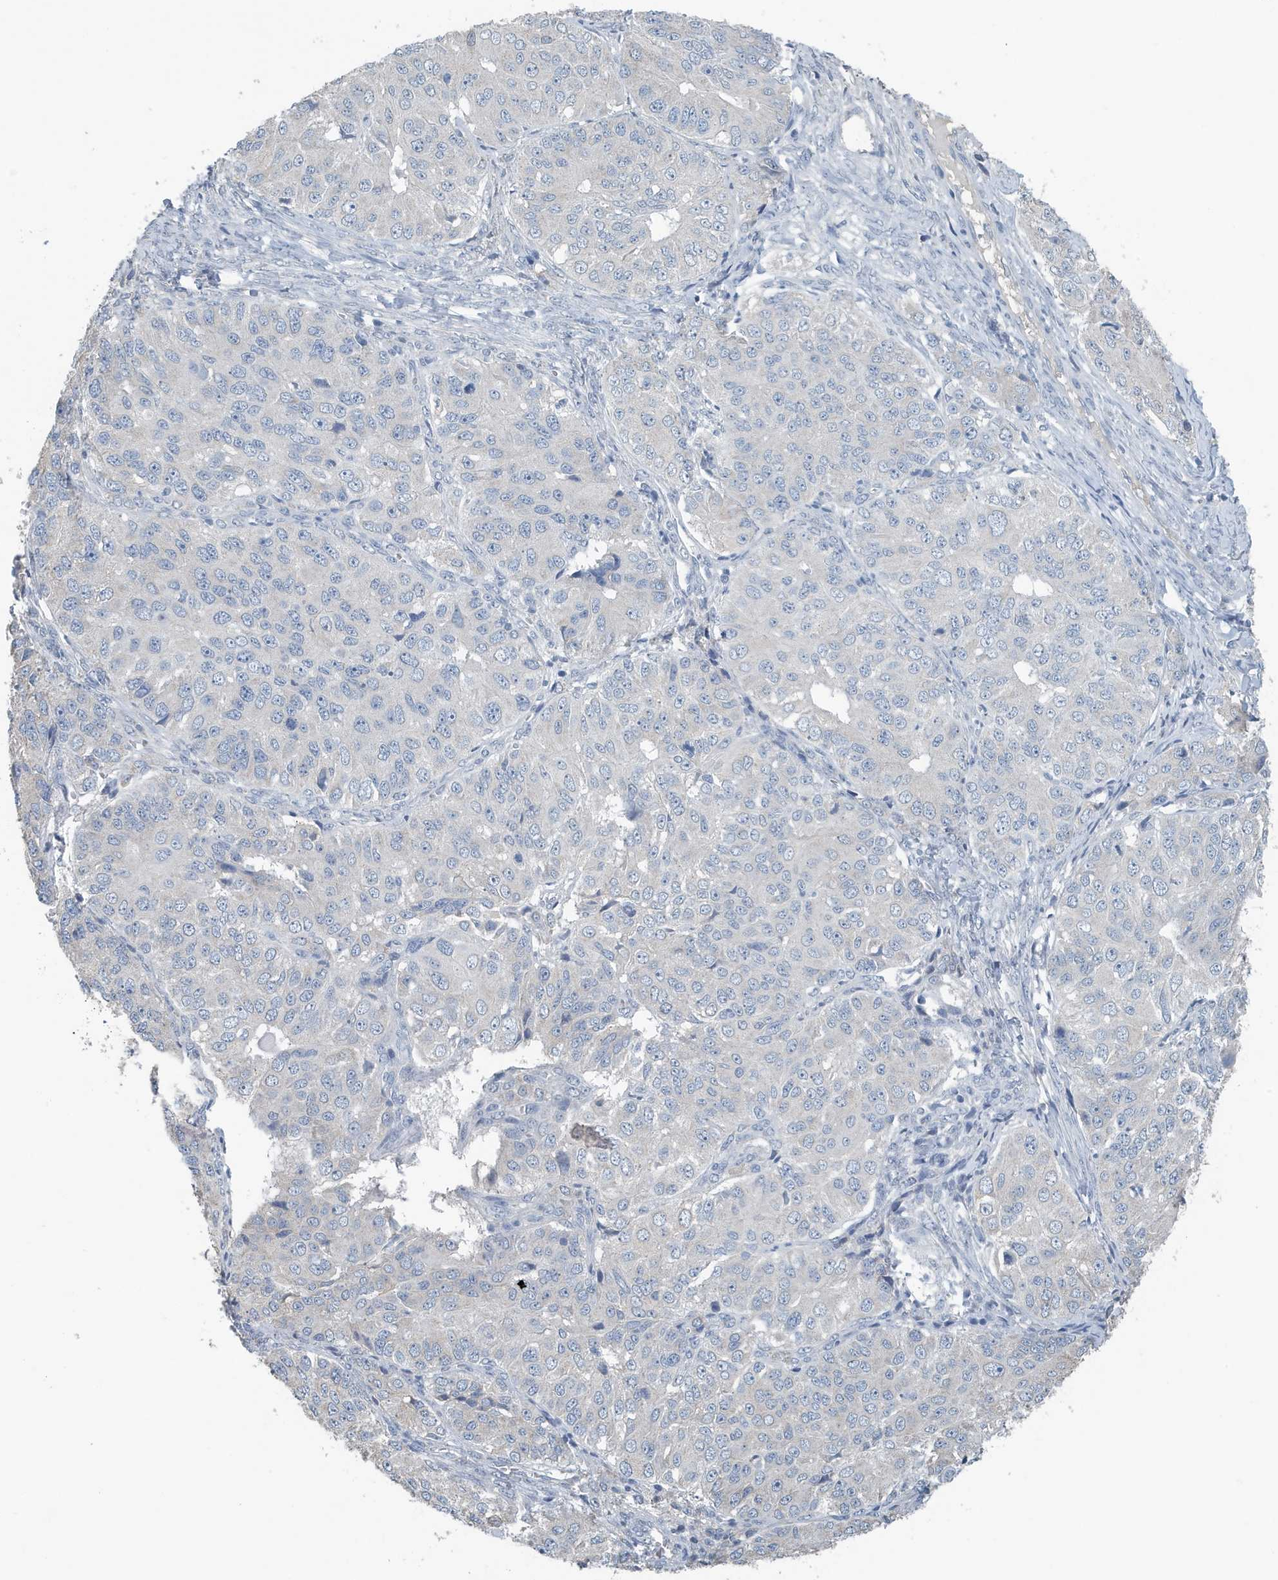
{"staining": {"intensity": "negative", "quantity": "none", "location": "none"}, "tissue": "ovarian cancer", "cell_type": "Tumor cells", "image_type": "cancer", "snomed": [{"axis": "morphology", "description": "Carcinoma, endometroid"}, {"axis": "topography", "description": "Ovary"}], "caption": "This is an immunohistochemistry (IHC) image of human ovarian endometroid carcinoma. There is no positivity in tumor cells.", "gene": "UGT2B4", "patient": {"sex": "female", "age": 51}}